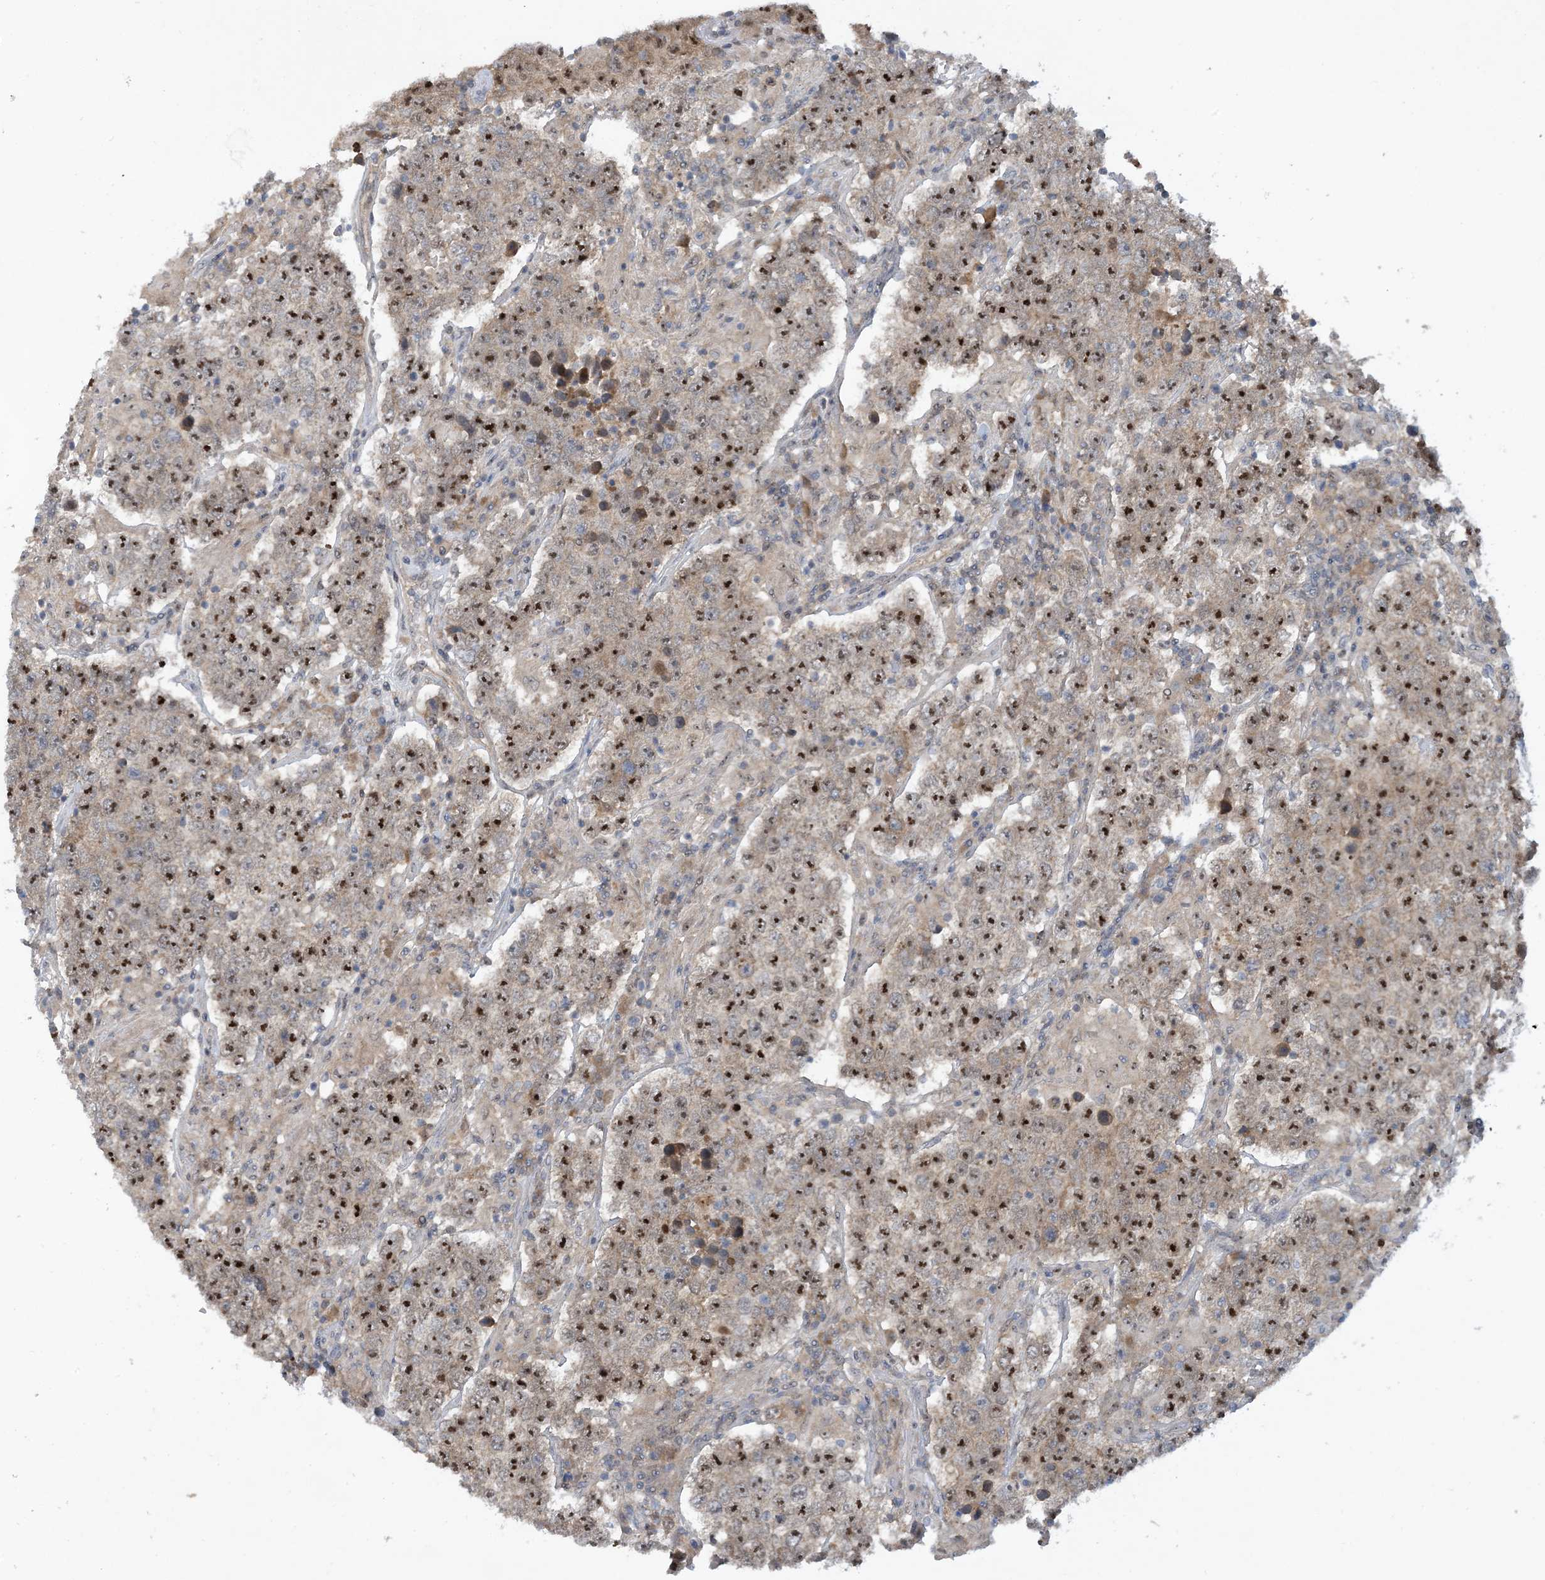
{"staining": {"intensity": "strong", "quantity": ">75%", "location": "nuclear"}, "tissue": "testis cancer", "cell_type": "Tumor cells", "image_type": "cancer", "snomed": [{"axis": "morphology", "description": "Normal tissue, NOS"}, {"axis": "morphology", "description": "Urothelial carcinoma, High grade"}, {"axis": "morphology", "description": "Seminoma, NOS"}, {"axis": "morphology", "description": "Carcinoma, Embryonal, NOS"}, {"axis": "topography", "description": "Urinary bladder"}, {"axis": "topography", "description": "Testis"}], "caption": "Testis seminoma was stained to show a protein in brown. There is high levels of strong nuclear expression in about >75% of tumor cells.", "gene": "UBE2E1", "patient": {"sex": "male", "age": 41}}